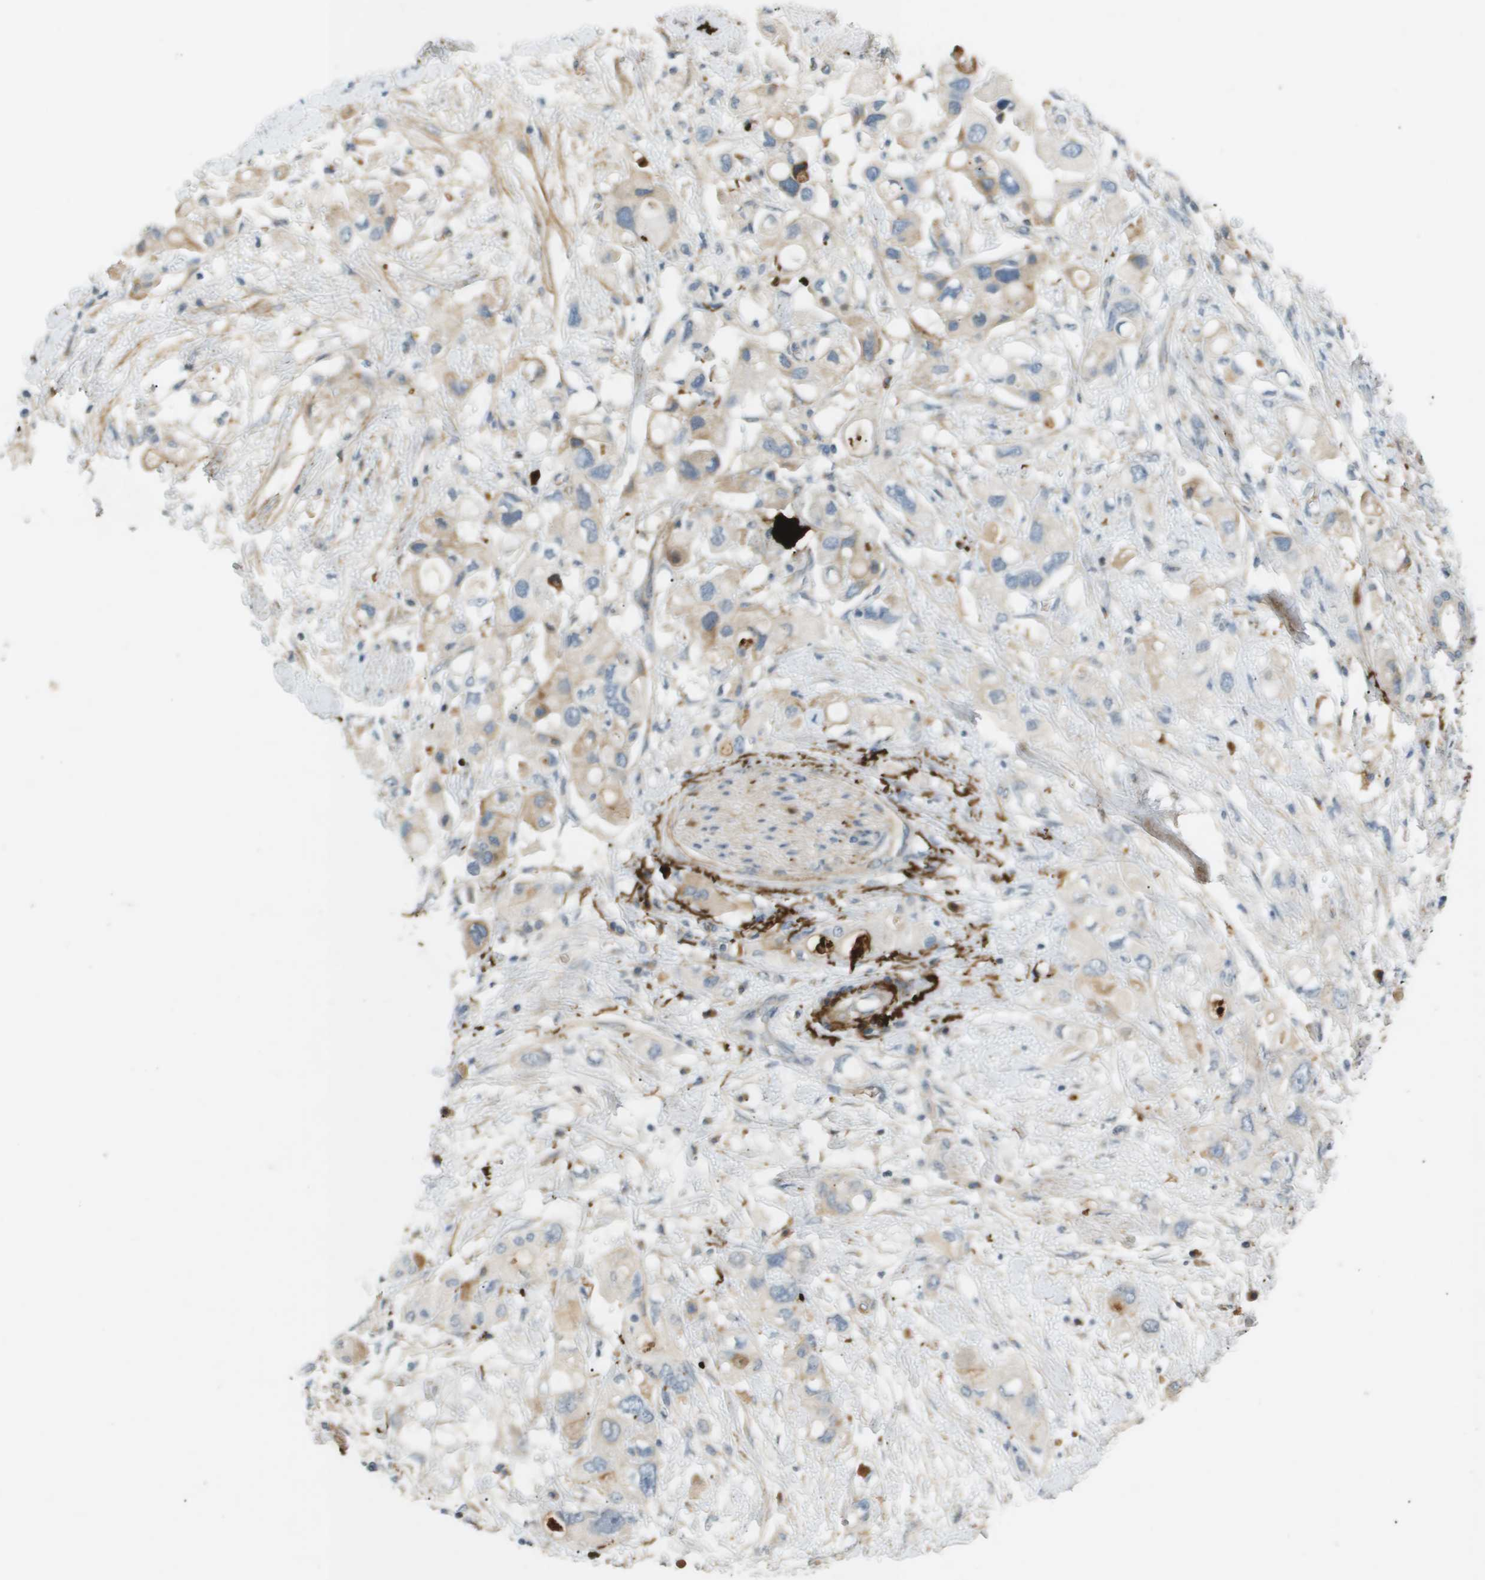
{"staining": {"intensity": "weak", "quantity": "<25%", "location": "cytoplasmic/membranous"}, "tissue": "pancreatic cancer", "cell_type": "Tumor cells", "image_type": "cancer", "snomed": [{"axis": "morphology", "description": "Adenocarcinoma, NOS"}, {"axis": "topography", "description": "Pancreas"}], "caption": "High magnification brightfield microscopy of pancreatic cancer stained with DAB (3,3'-diaminobenzidine) (brown) and counterstained with hematoxylin (blue): tumor cells show no significant staining.", "gene": "VTN", "patient": {"sex": "female", "age": 56}}